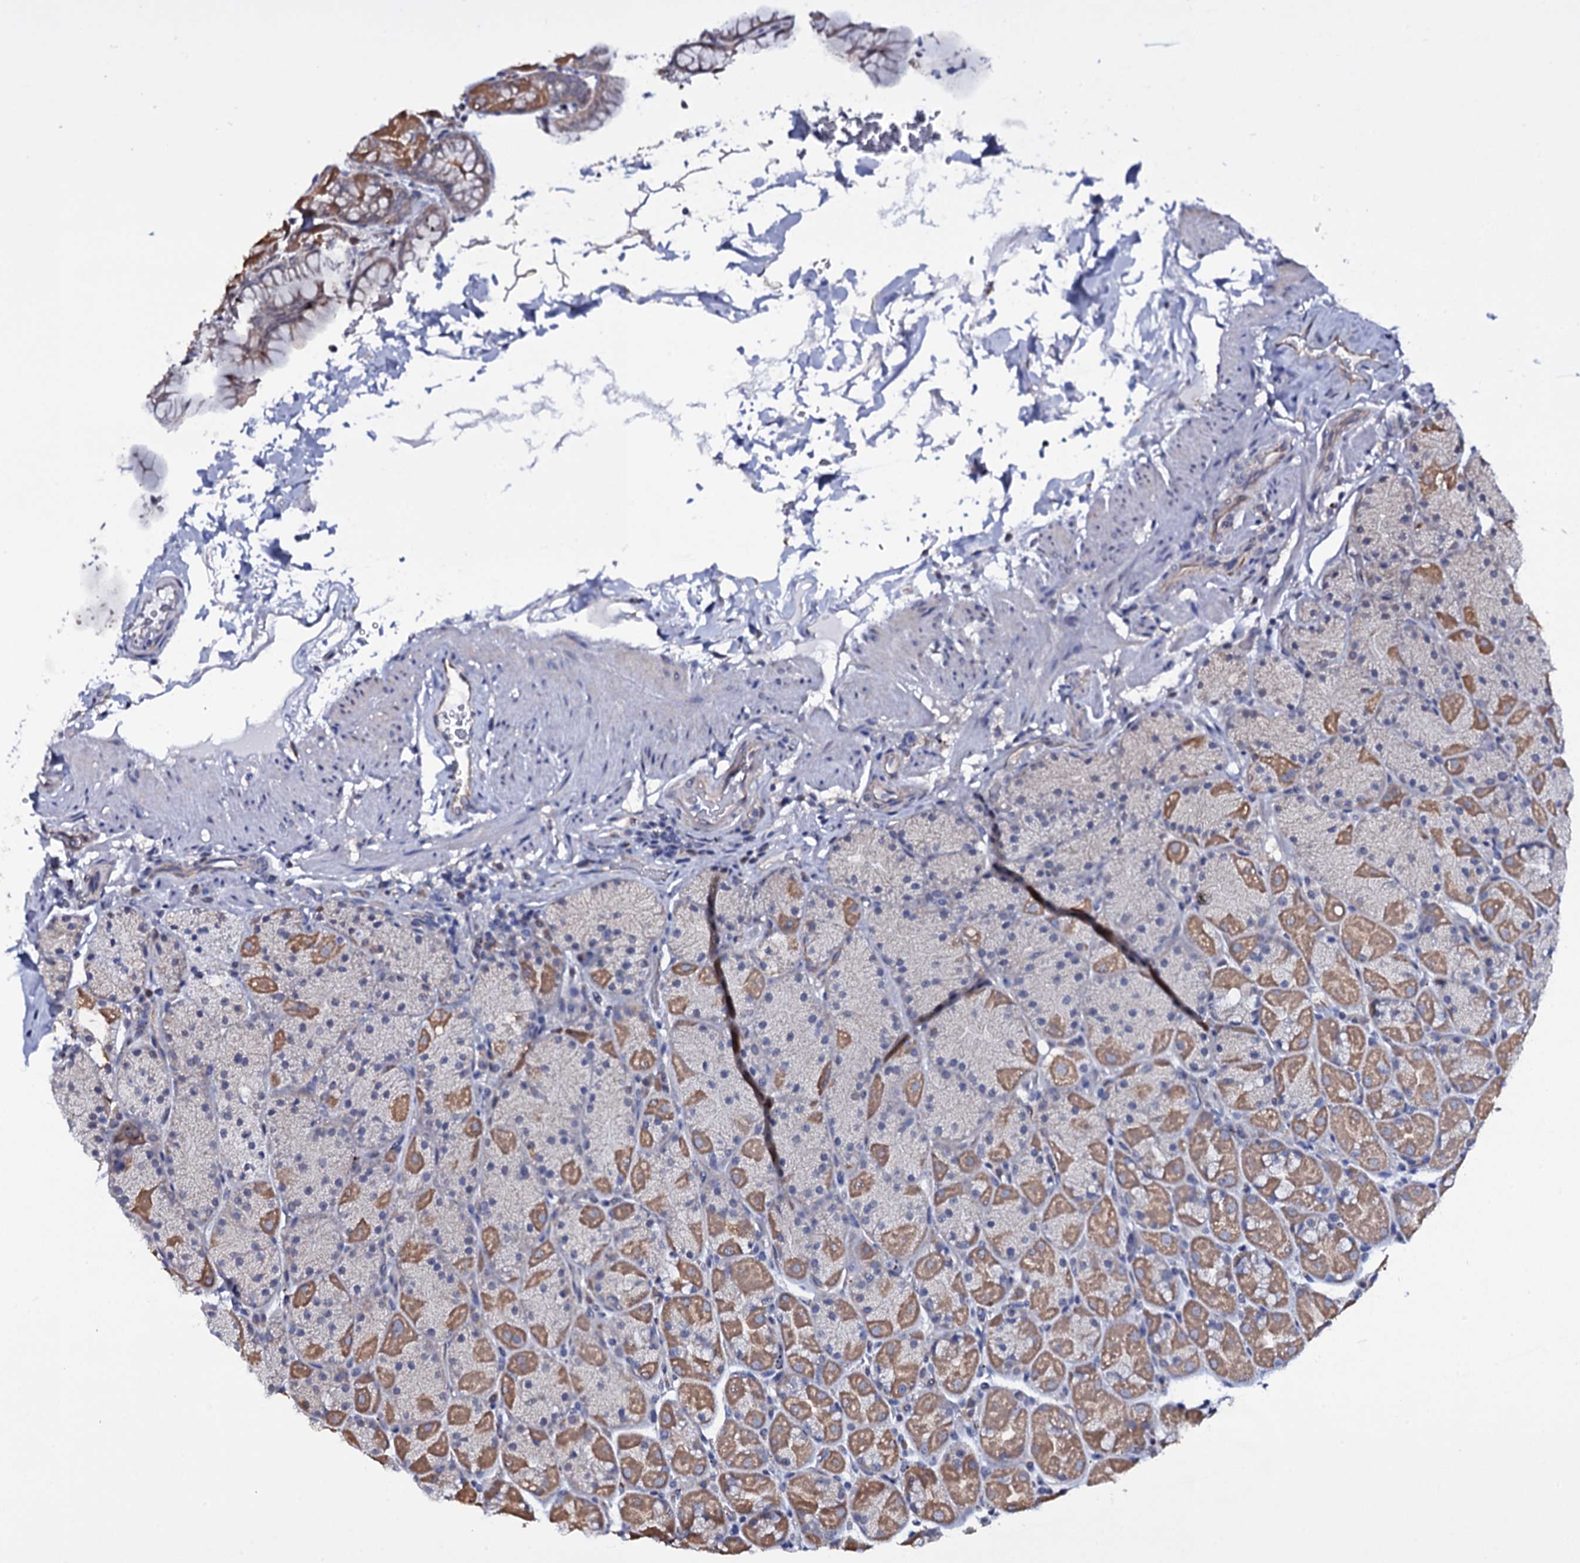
{"staining": {"intensity": "moderate", "quantity": "25%-75%", "location": "cytoplasmic/membranous"}, "tissue": "stomach", "cell_type": "Glandular cells", "image_type": "normal", "snomed": [{"axis": "morphology", "description": "Normal tissue, NOS"}, {"axis": "topography", "description": "Stomach, upper"}, {"axis": "topography", "description": "Stomach, lower"}], "caption": "A medium amount of moderate cytoplasmic/membranous expression is identified in about 25%-75% of glandular cells in unremarkable stomach. The staining was performed using DAB (3,3'-diaminobenzidine) to visualize the protein expression in brown, while the nuclei were stained in blue with hematoxylin (Magnification: 20x).", "gene": "GAREM1", "patient": {"sex": "male", "age": 67}}